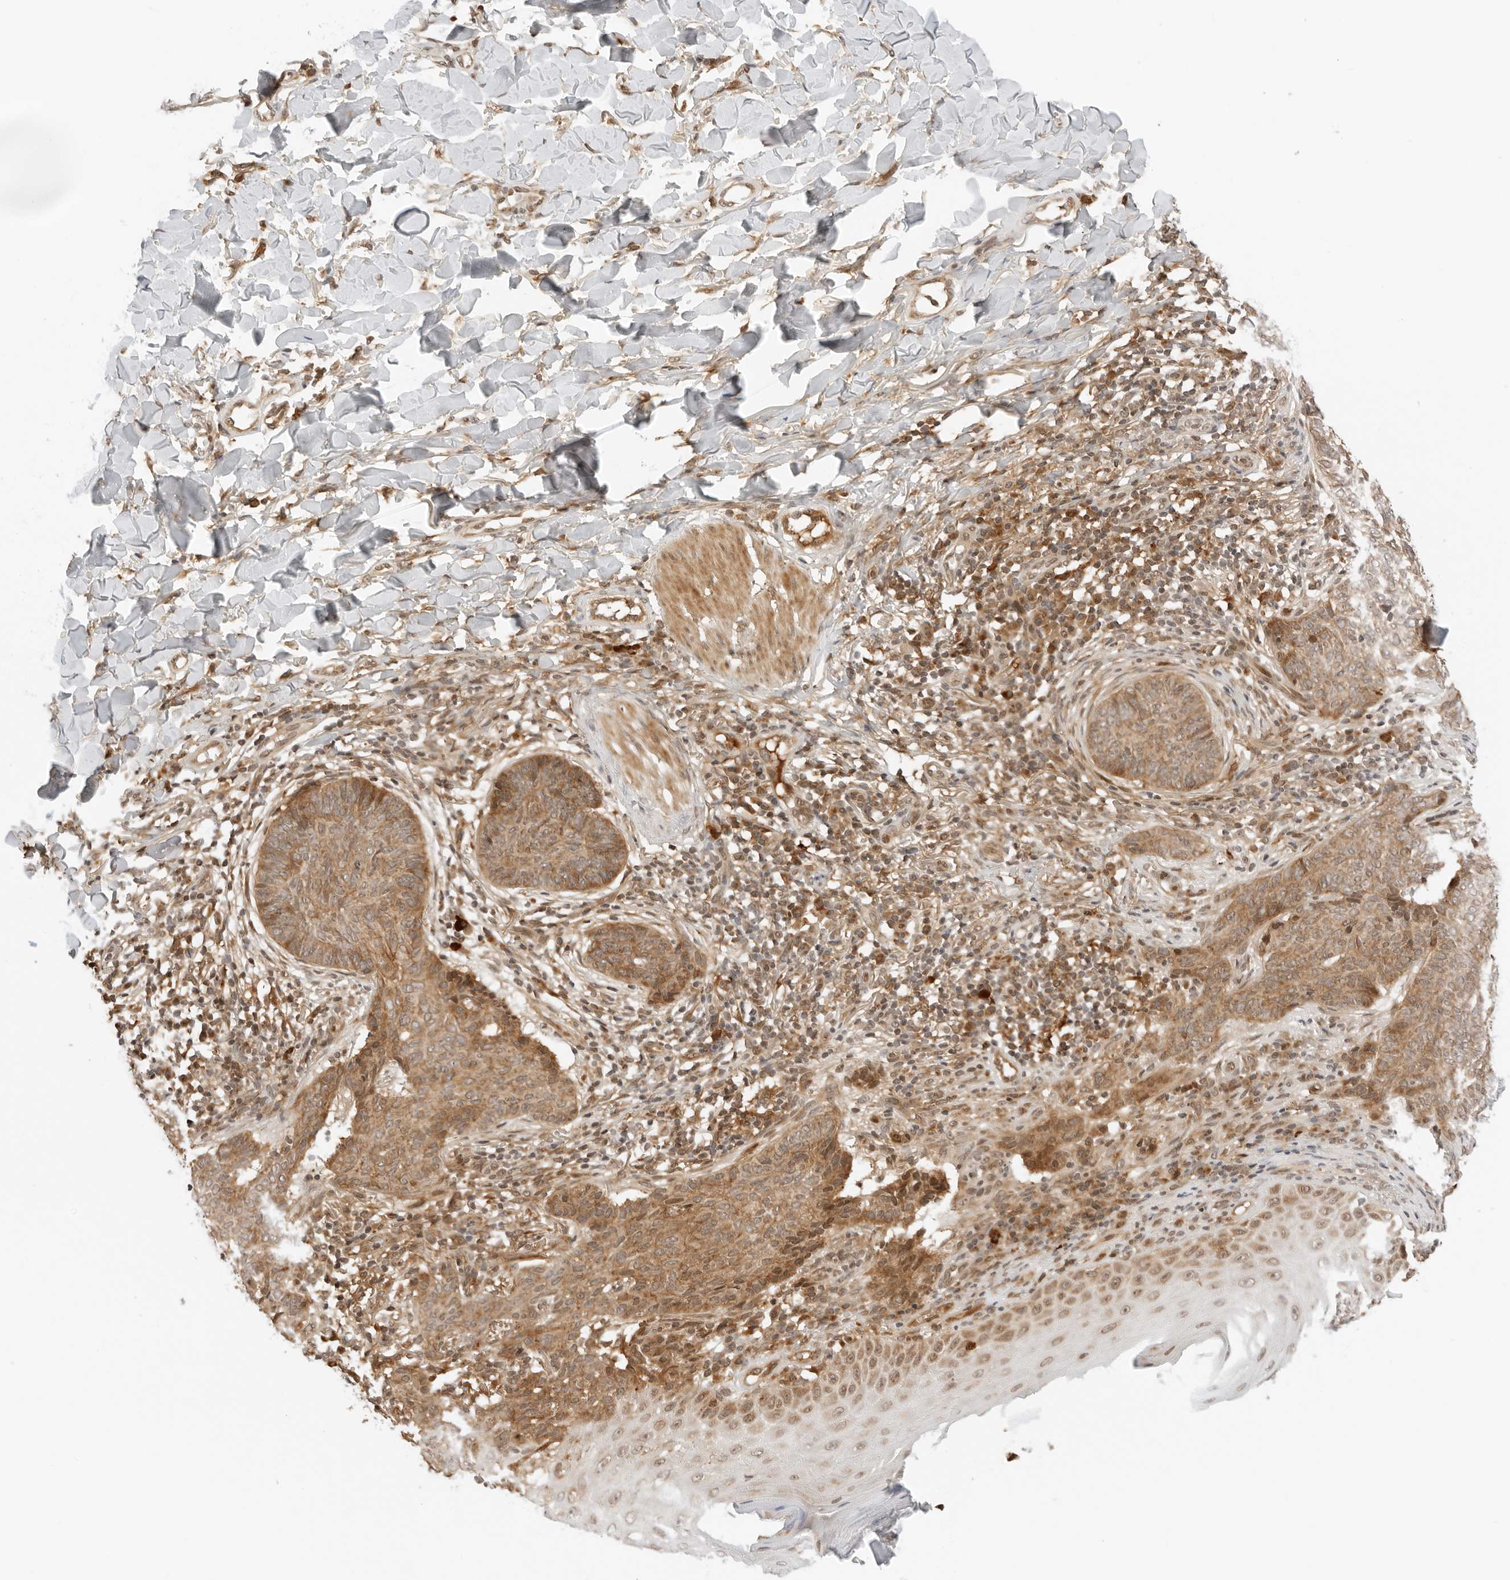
{"staining": {"intensity": "moderate", "quantity": ">75%", "location": "cytoplasmic/membranous"}, "tissue": "skin cancer", "cell_type": "Tumor cells", "image_type": "cancer", "snomed": [{"axis": "morphology", "description": "Normal tissue, NOS"}, {"axis": "morphology", "description": "Basal cell carcinoma"}, {"axis": "topography", "description": "Skin"}], "caption": "Immunohistochemical staining of skin cancer (basal cell carcinoma) reveals medium levels of moderate cytoplasmic/membranous positivity in about >75% of tumor cells.", "gene": "RC3H1", "patient": {"sex": "male", "age": 50}}